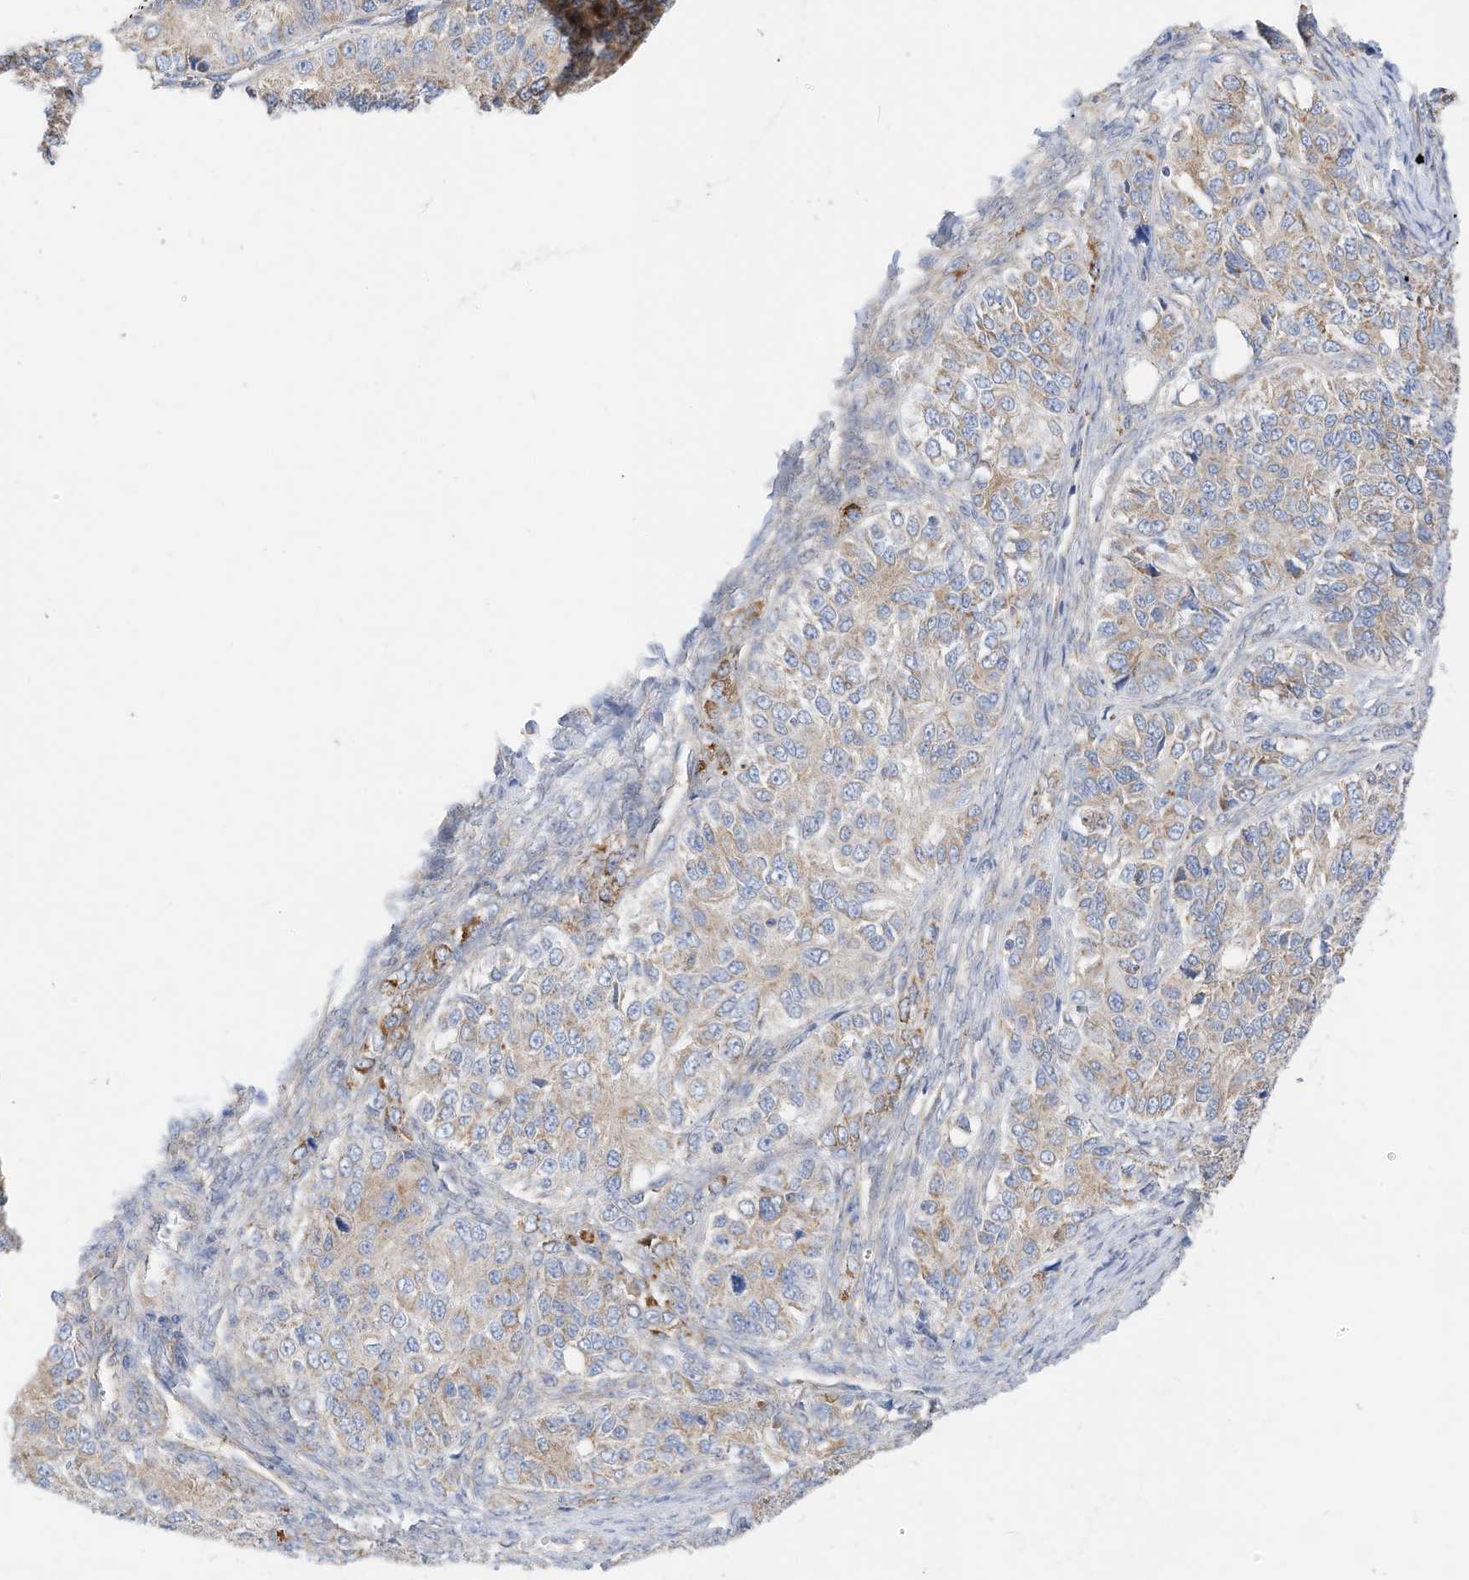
{"staining": {"intensity": "weak", "quantity": "25%-75%", "location": "cytoplasmic/membranous"}, "tissue": "ovarian cancer", "cell_type": "Tumor cells", "image_type": "cancer", "snomed": [{"axis": "morphology", "description": "Carcinoma, endometroid"}, {"axis": "topography", "description": "Ovary"}], "caption": "Immunohistochemistry (IHC) histopathology image of human endometroid carcinoma (ovarian) stained for a protein (brown), which shows low levels of weak cytoplasmic/membranous staining in approximately 25%-75% of tumor cells.", "gene": "RHOH", "patient": {"sex": "female", "age": 51}}